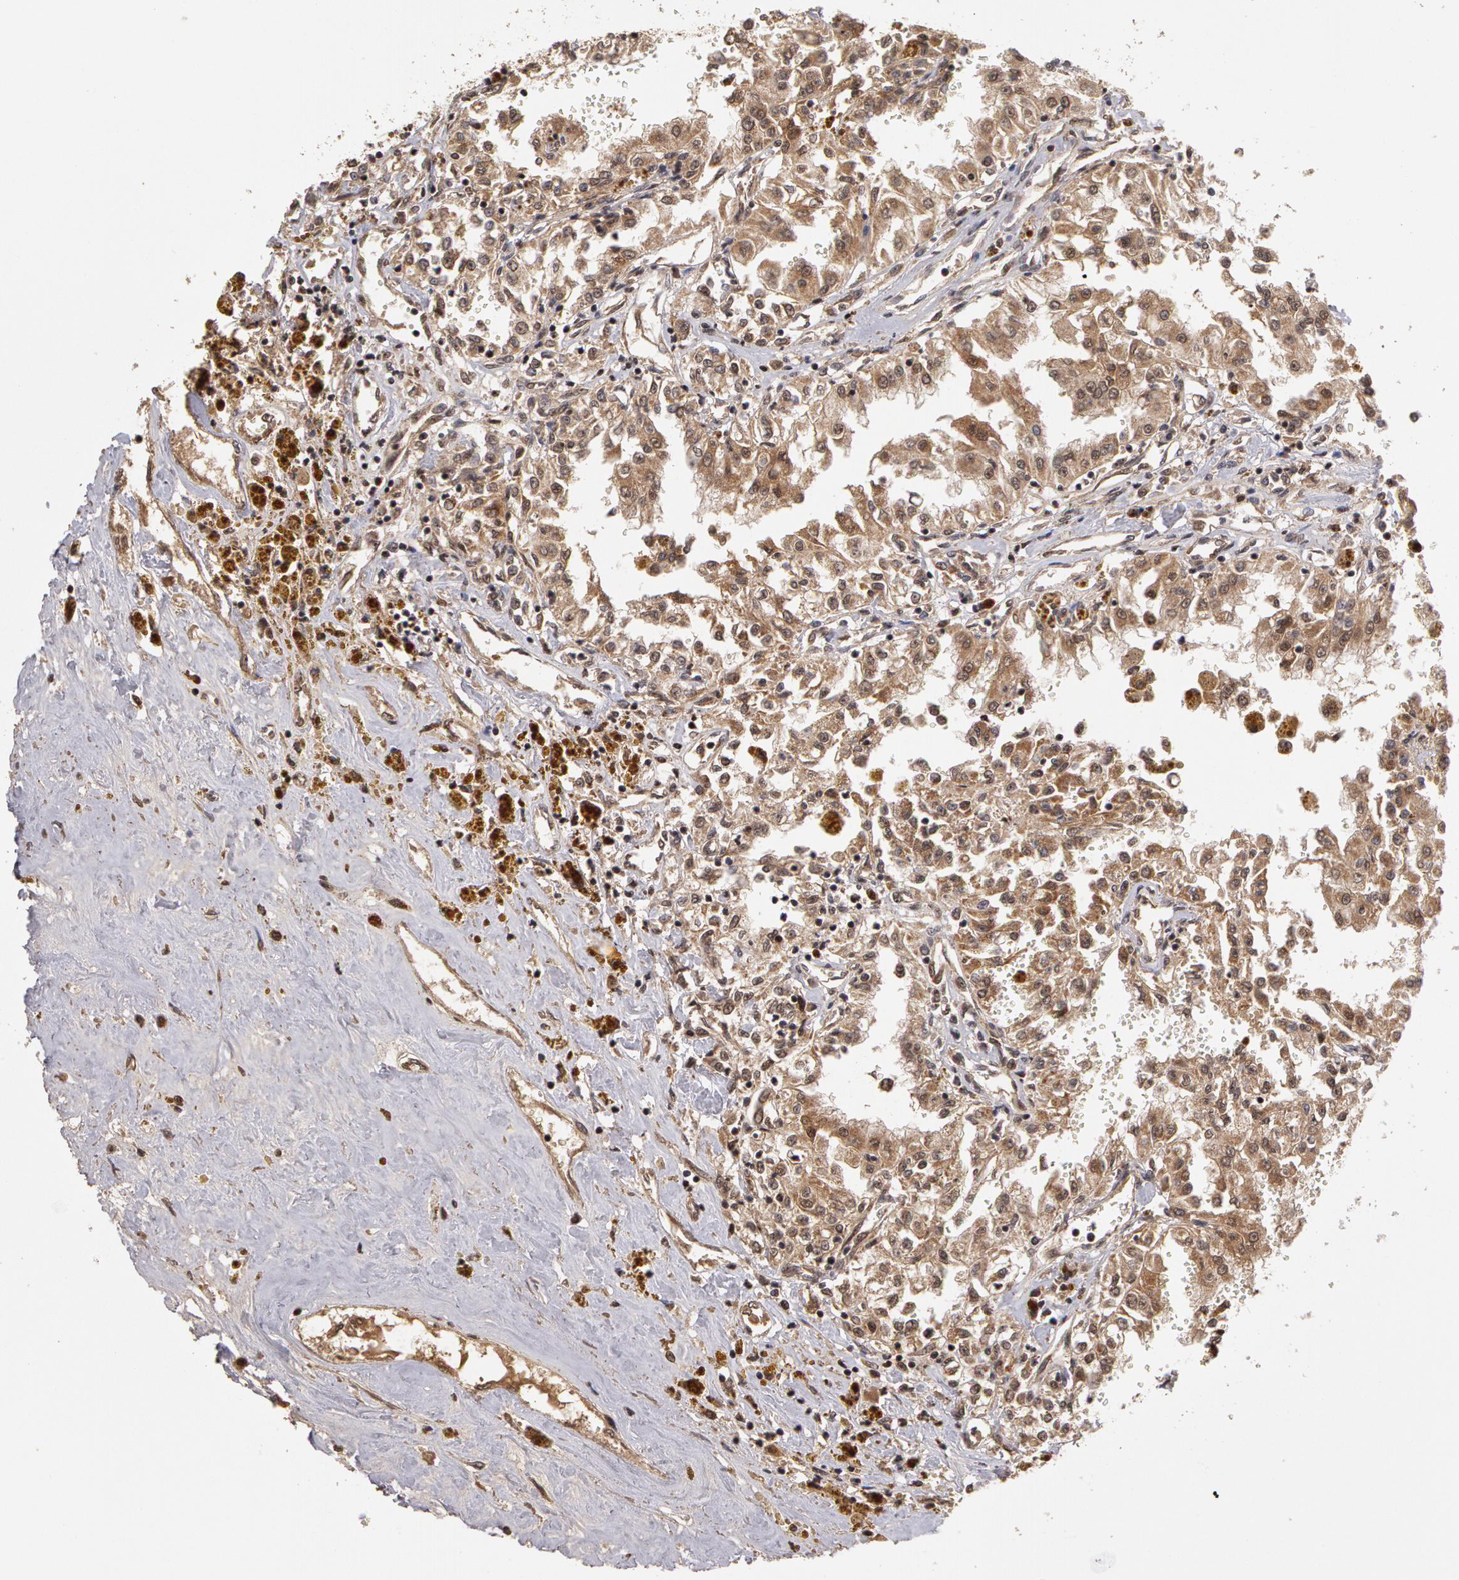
{"staining": {"intensity": "weak", "quantity": "25%-75%", "location": "cytoplasmic/membranous"}, "tissue": "renal cancer", "cell_type": "Tumor cells", "image_type": "cancer", "snomed": [{"axis": "morphology", "description": "Adenocarcinoma, NOS"}, {"axis": "topography", "description": "Kidney"}], "caption": "Protein expression analysis of renal cancer shows weak cytoplasmic/membranous staining in about 25%-75% of tumor cells.", "gene": "GLIS1", "patient": {"sex": "male", "age": 78}}